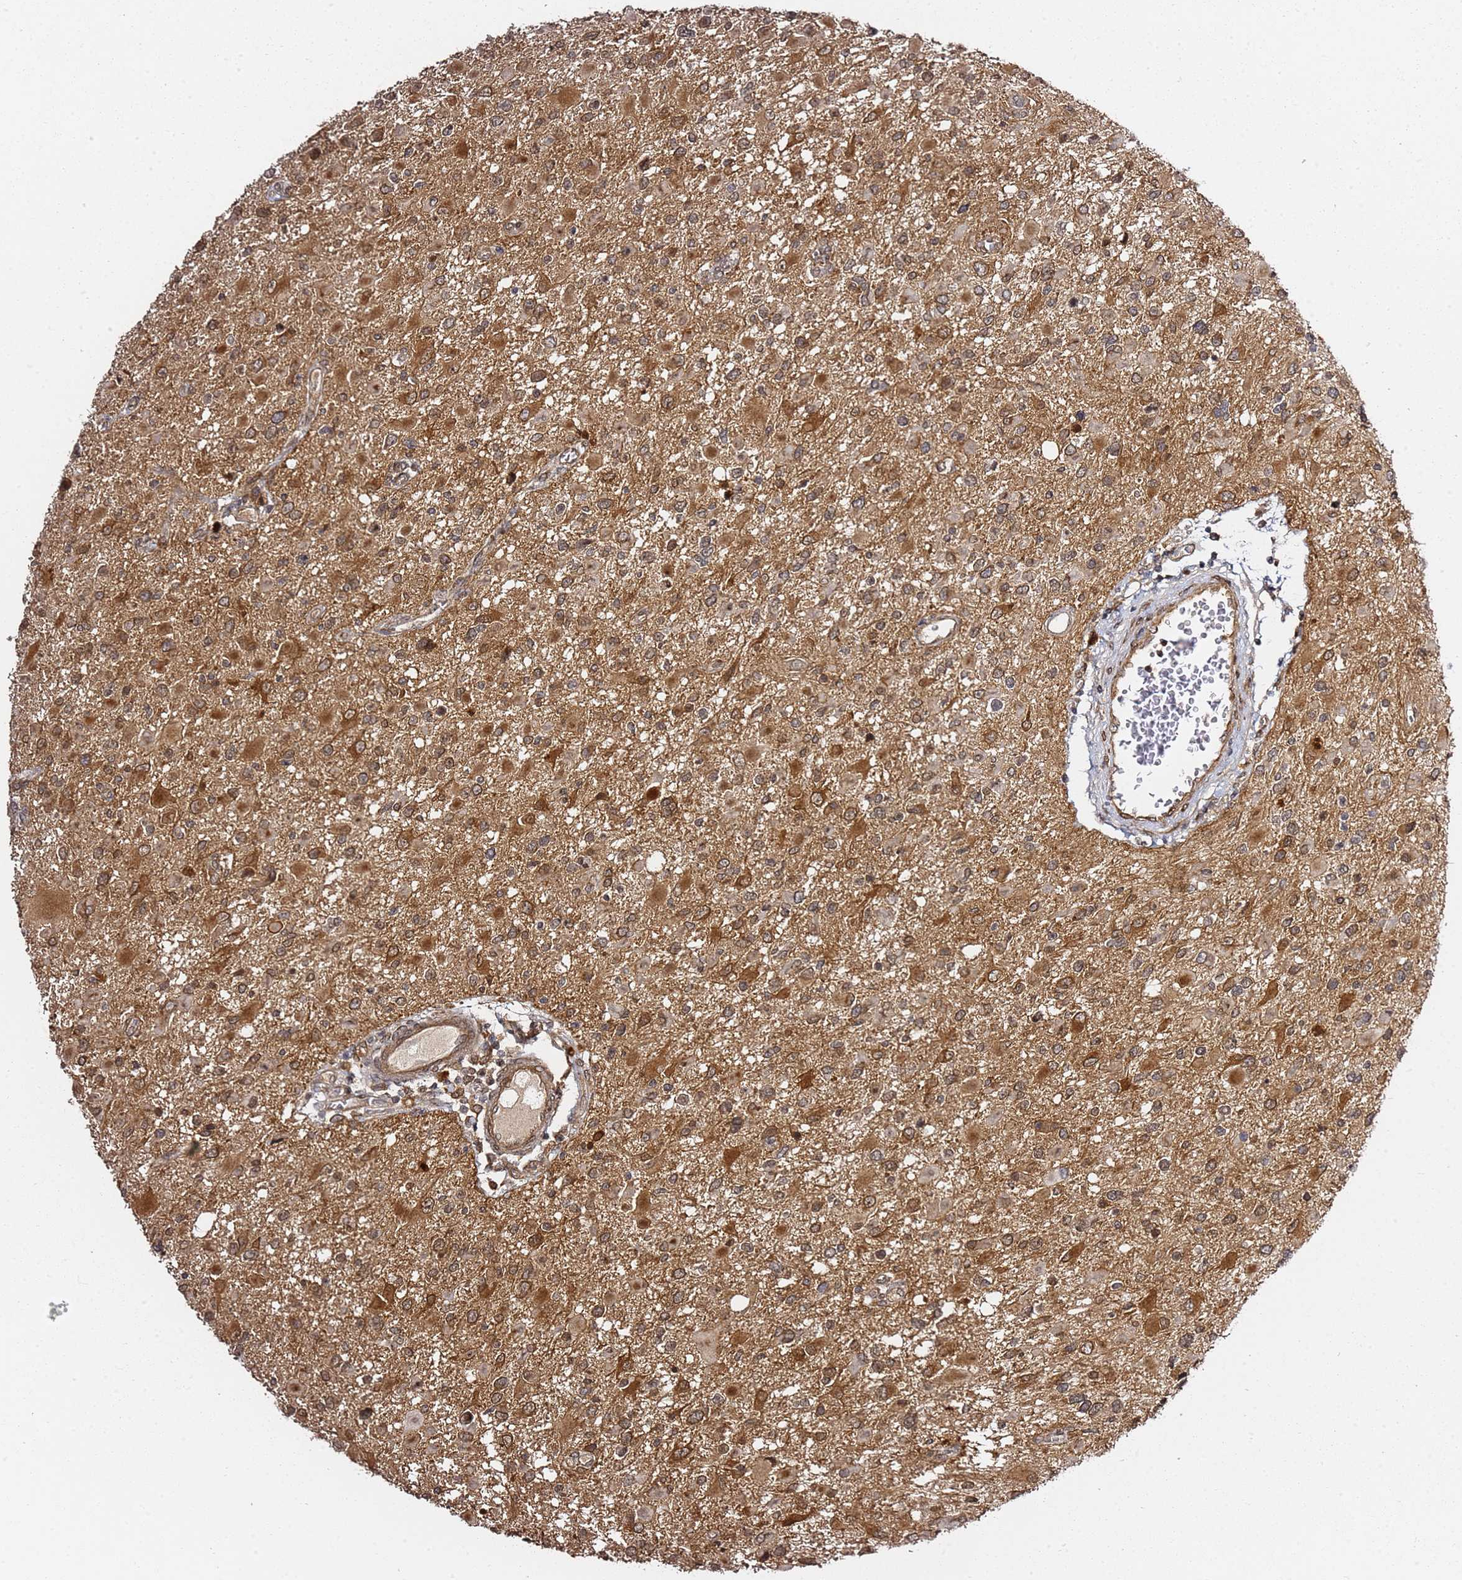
{"staining": {"intensity": "strong", "quantity": "25%-75%", "location": "cytoplasmic/membranous"}, "tissue": "glioma", "cell_type": "Tumor cells", "image_type": "cancer", "snomed": [{"axis": "morphology", "description": "Glioma, malignant, High grade"}, {"axis": "topography", "description": "Brain"}], "caption": "Malignant glioma (high-grade) stained with IHC exhibits strong cytoplasmic/membranous positivity in about 25%-75% of tumor cells.", "gene": "PRKAB2", "patient": {"sex": "male", "age": 53}}